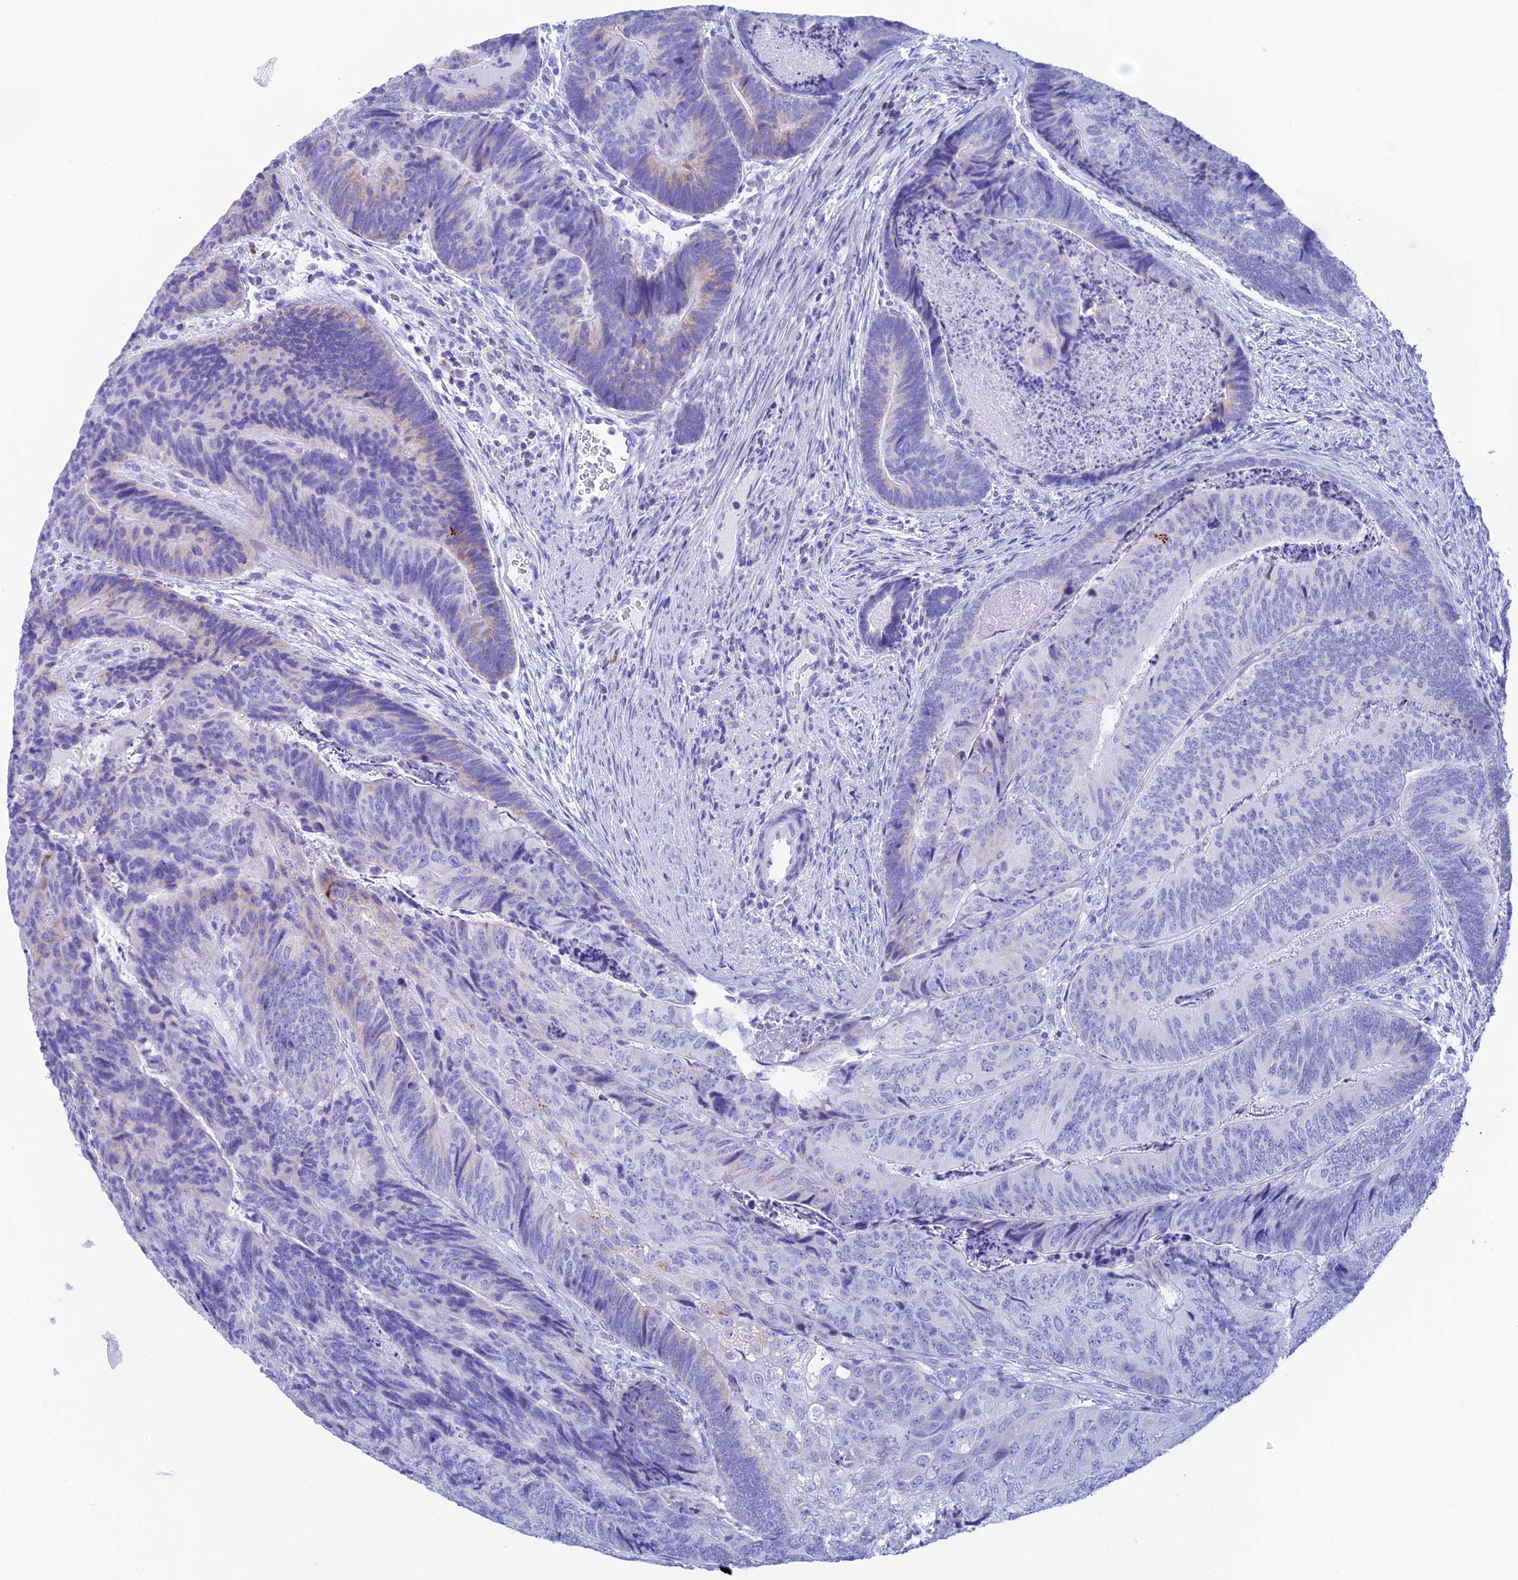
{"staining": {"intensity": "weak", "quantity": "<25%", "location": "cytoplasmic/membranous"}, "tissue": "colorectal cancer", "cell_type": "Tumor cells", "image_type": "cancer", "snomed": [{"axis": "morphology", "description": "Adenocarcinoma, NOS"}, {"axis": "topography", "description": "Colon"}], "caption": "The IHC photomicrograph has no significant positivity in tumor cells of colorectal cancer tissue.", "gene": "NXPE4", "patient": {"sex": "female", "age": 67}}